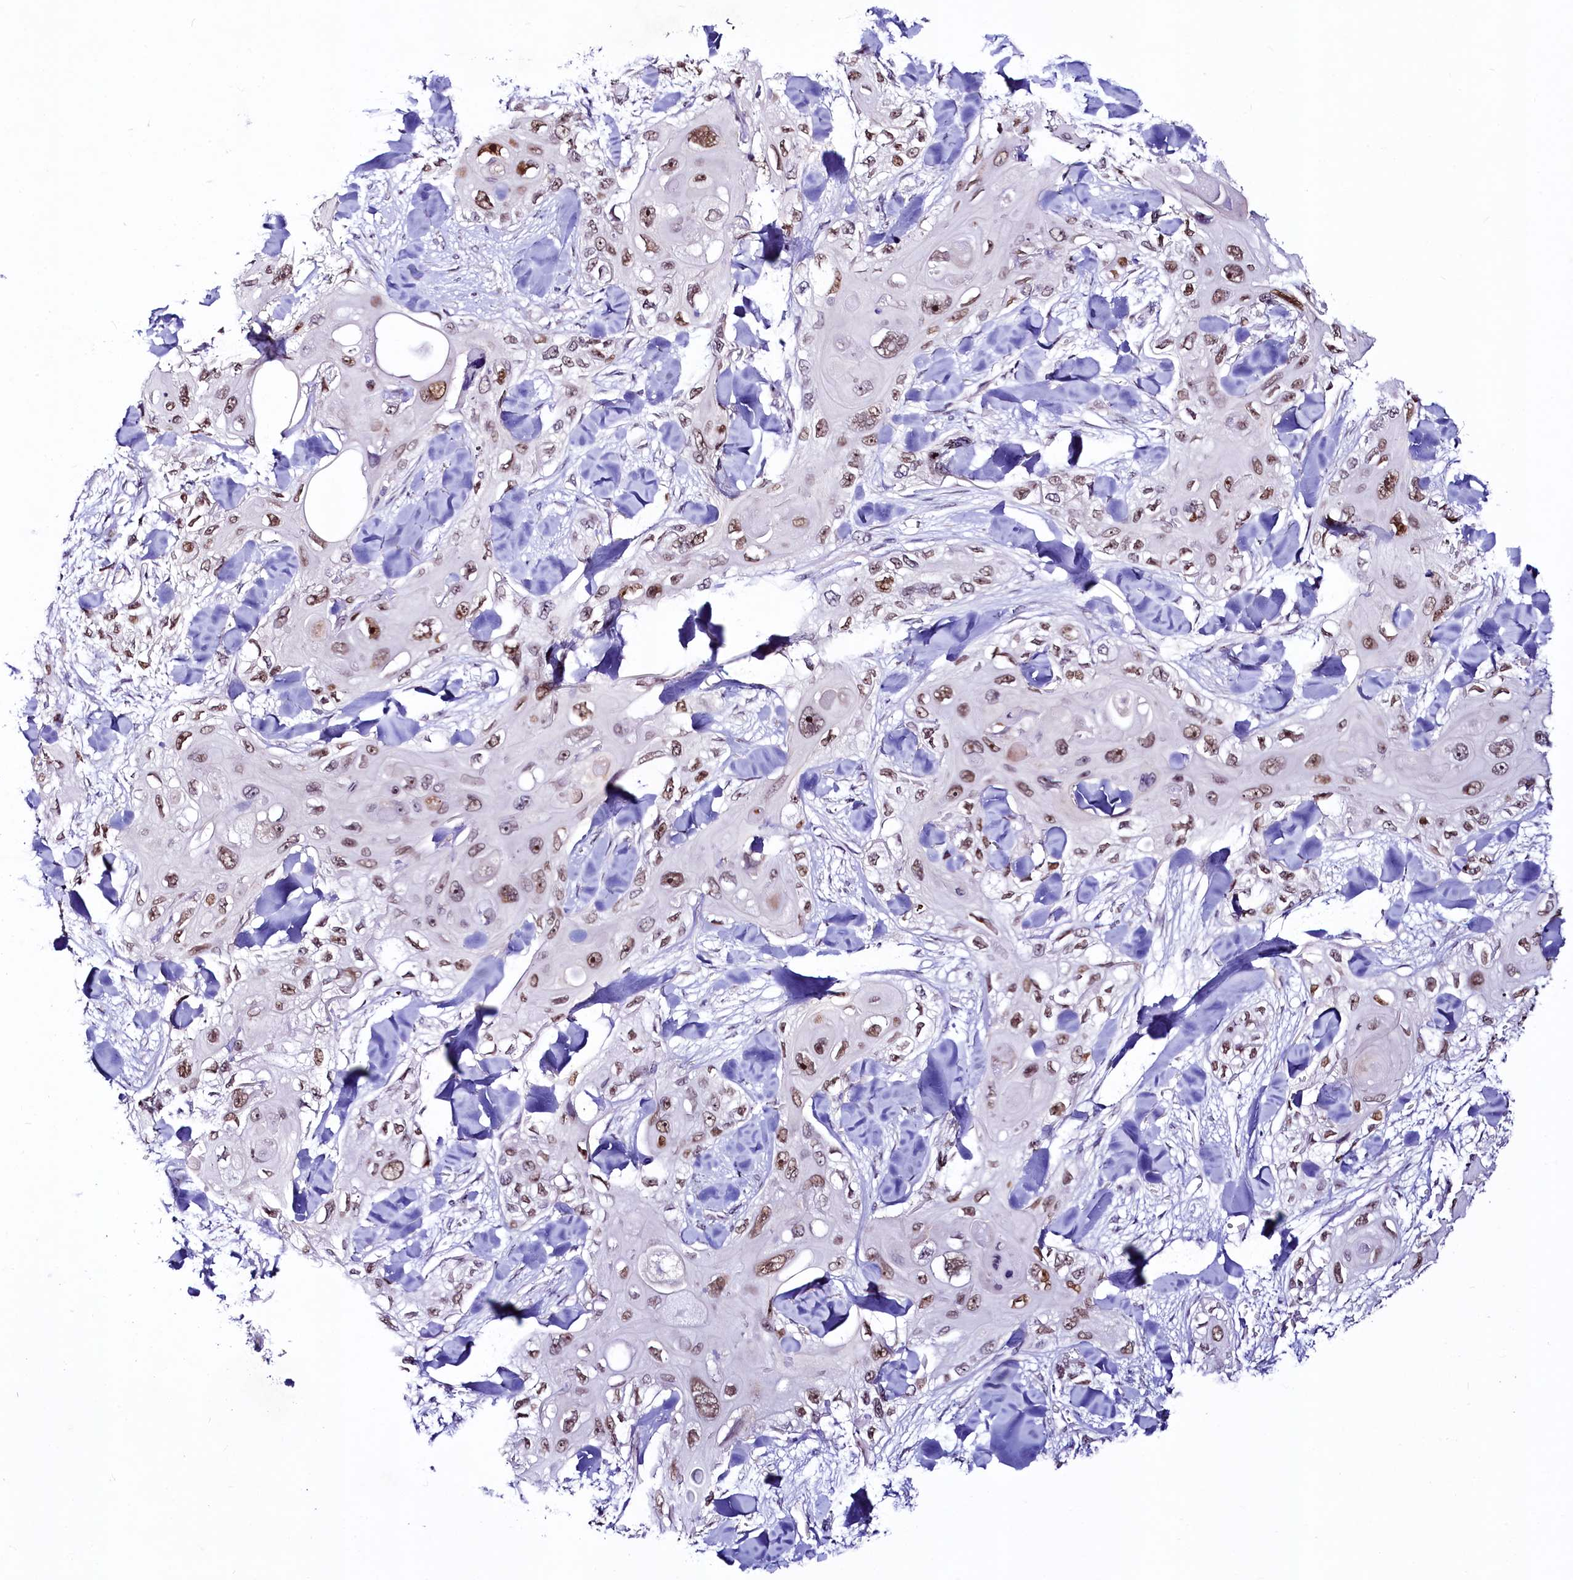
{"staining": {"intensity": "moderate", "quantity": ">75%", "location": "nuclear"}, "tissue": "skin cancer", "cell_type": "Tumor cells", "image_type": "cancer", "snomed": [{"axis": "morphology", "description": "Normal tissue, NOS"}, {"axis": "morphology", "description": "Squamous cell carcinoma, NOS"}, {"axis": "topography", "description": "Skin"}], "caption": "Squamous cell carcinoma (skin) stained for a protein (brown) demonstrates moderate nuclear positive expression in approximately >75% of tumor cells.", "gene": "LEUTX", "patient": {"sex": "male", "age": 72}}